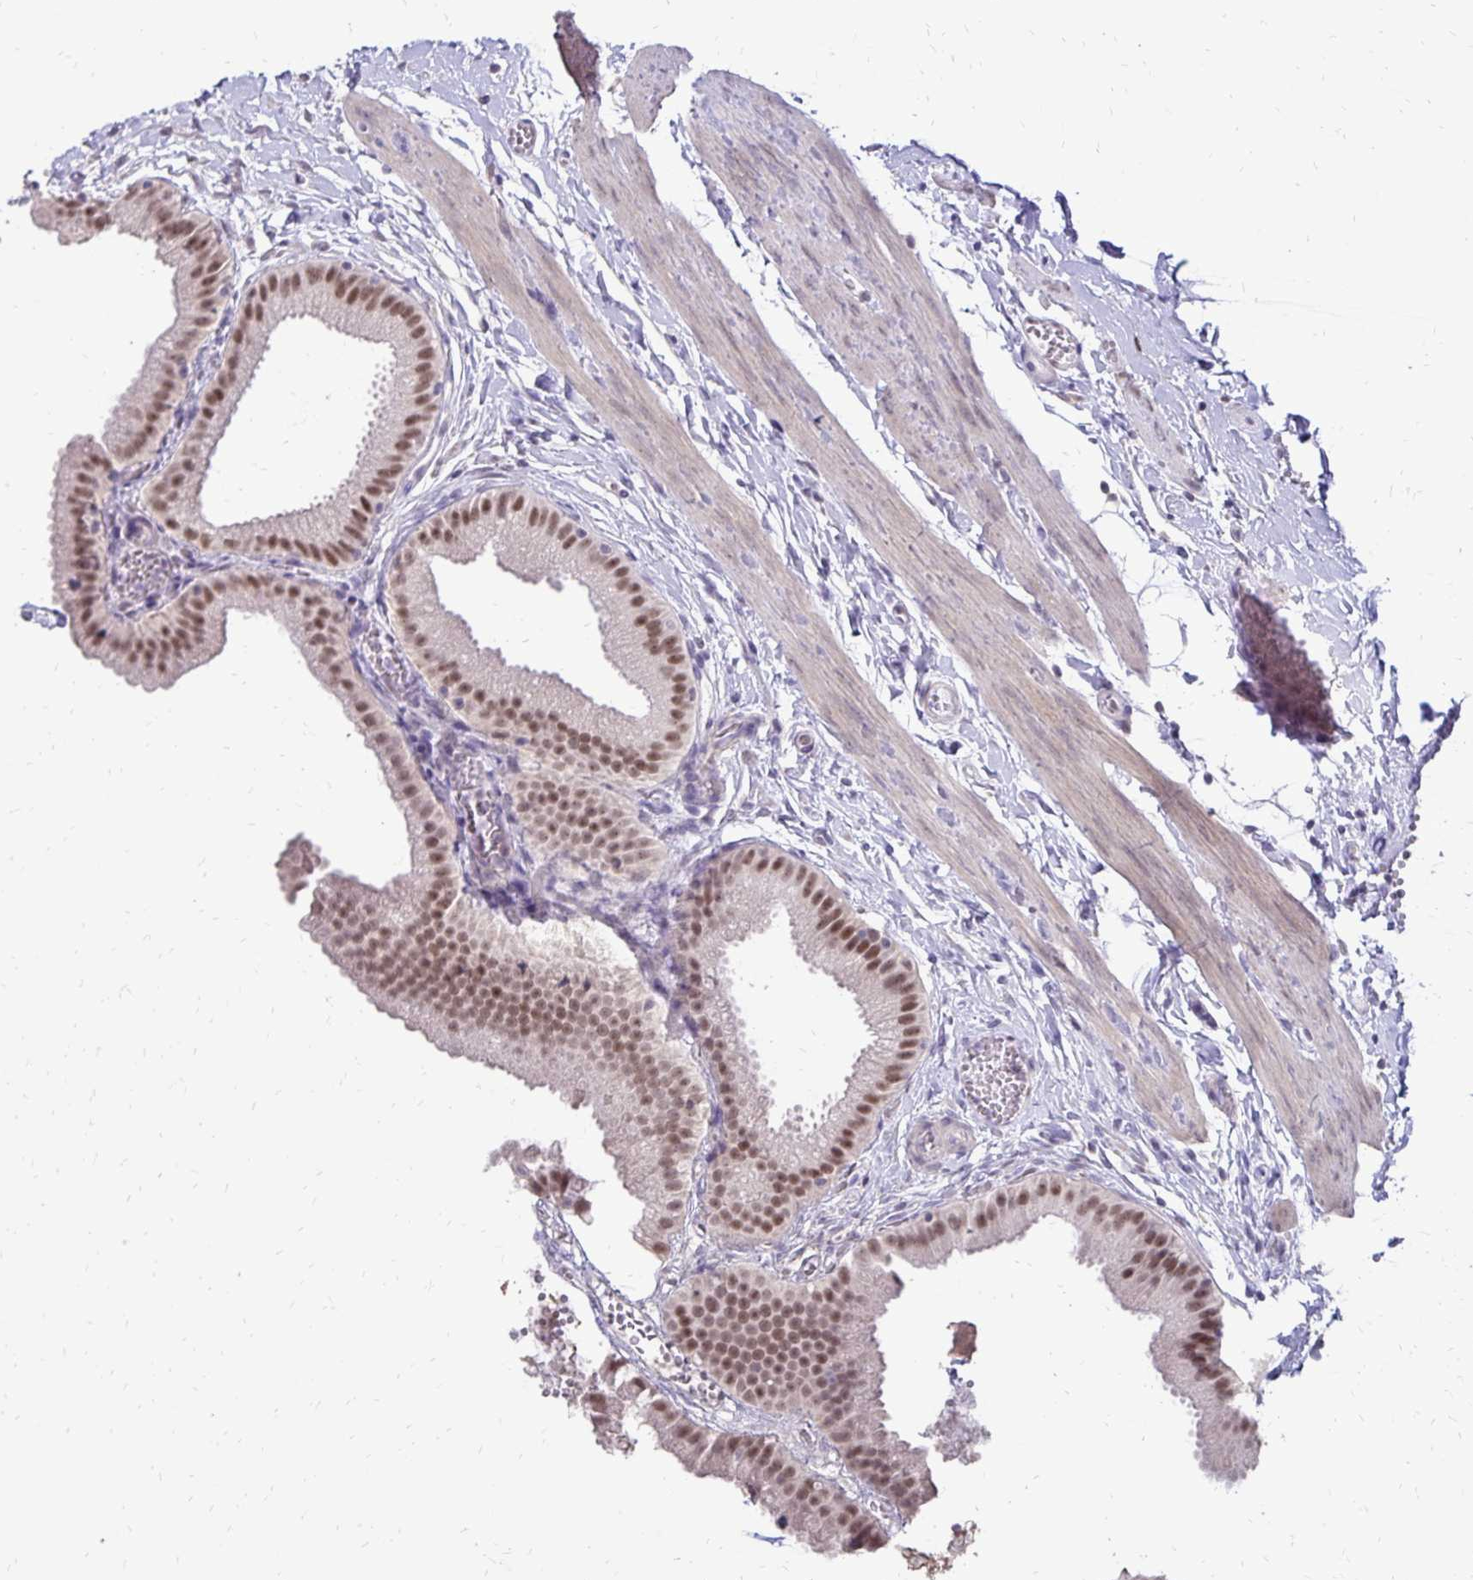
{"staining": {"intensity": "moderate", "quantity": ">75%", "location": "nuclear"}, "tissue": "gallbladder", "cell_type": "Glandular cells", "image_type": "normal", "snomed": [{"axis": "morphology", "description": "Normal tissue, NOS"}, {"axis": "topography", "description": "Gallbladder"}], "caption": "IHC of normal gallbladder demonstrates medium levels of moderate nuclear staining in about >75% of glandular cells.", "gene": "POLB", "patient": {"sex": "female", "age": 63}}